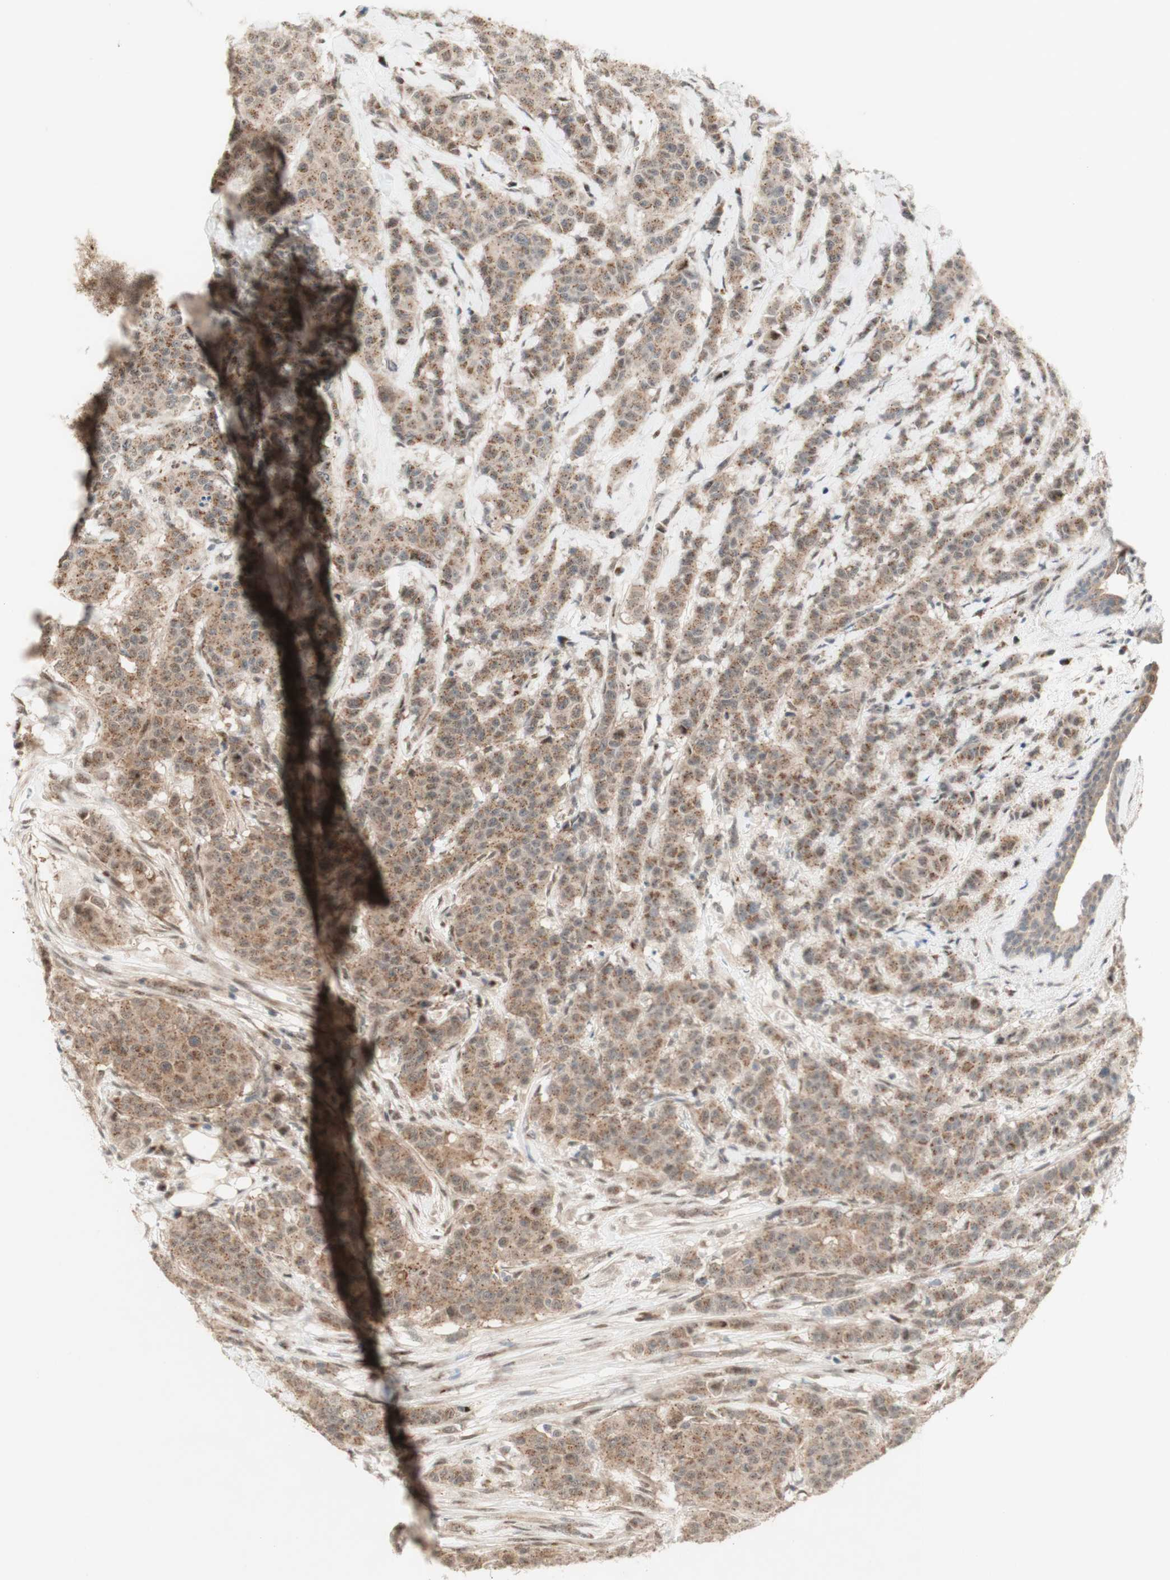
{"staining": {"intensity": "moderate", "quantity": ">75%", "location": "cytoplasmic/membranous"}, "tissue": "breast cancer", "cell_type": "Tumor cells", "image_type": "cancer", "snomed": [{"axis": "morphology", "description": "Normal tissue, NOS"}, {"axis": "morphology", "description": "Duct carcinoma"}, {"axis": "topography", "description": "Breast"}], "caption": "Protein positivity by IHC reveals moderate cytoplasmic/membranous staining in approximately >75% of tumor cells in breast cancer (infiltrating ductal carcinoma).", "gene": "CYLD", "patient": {"sex": "female", "age": 40}}